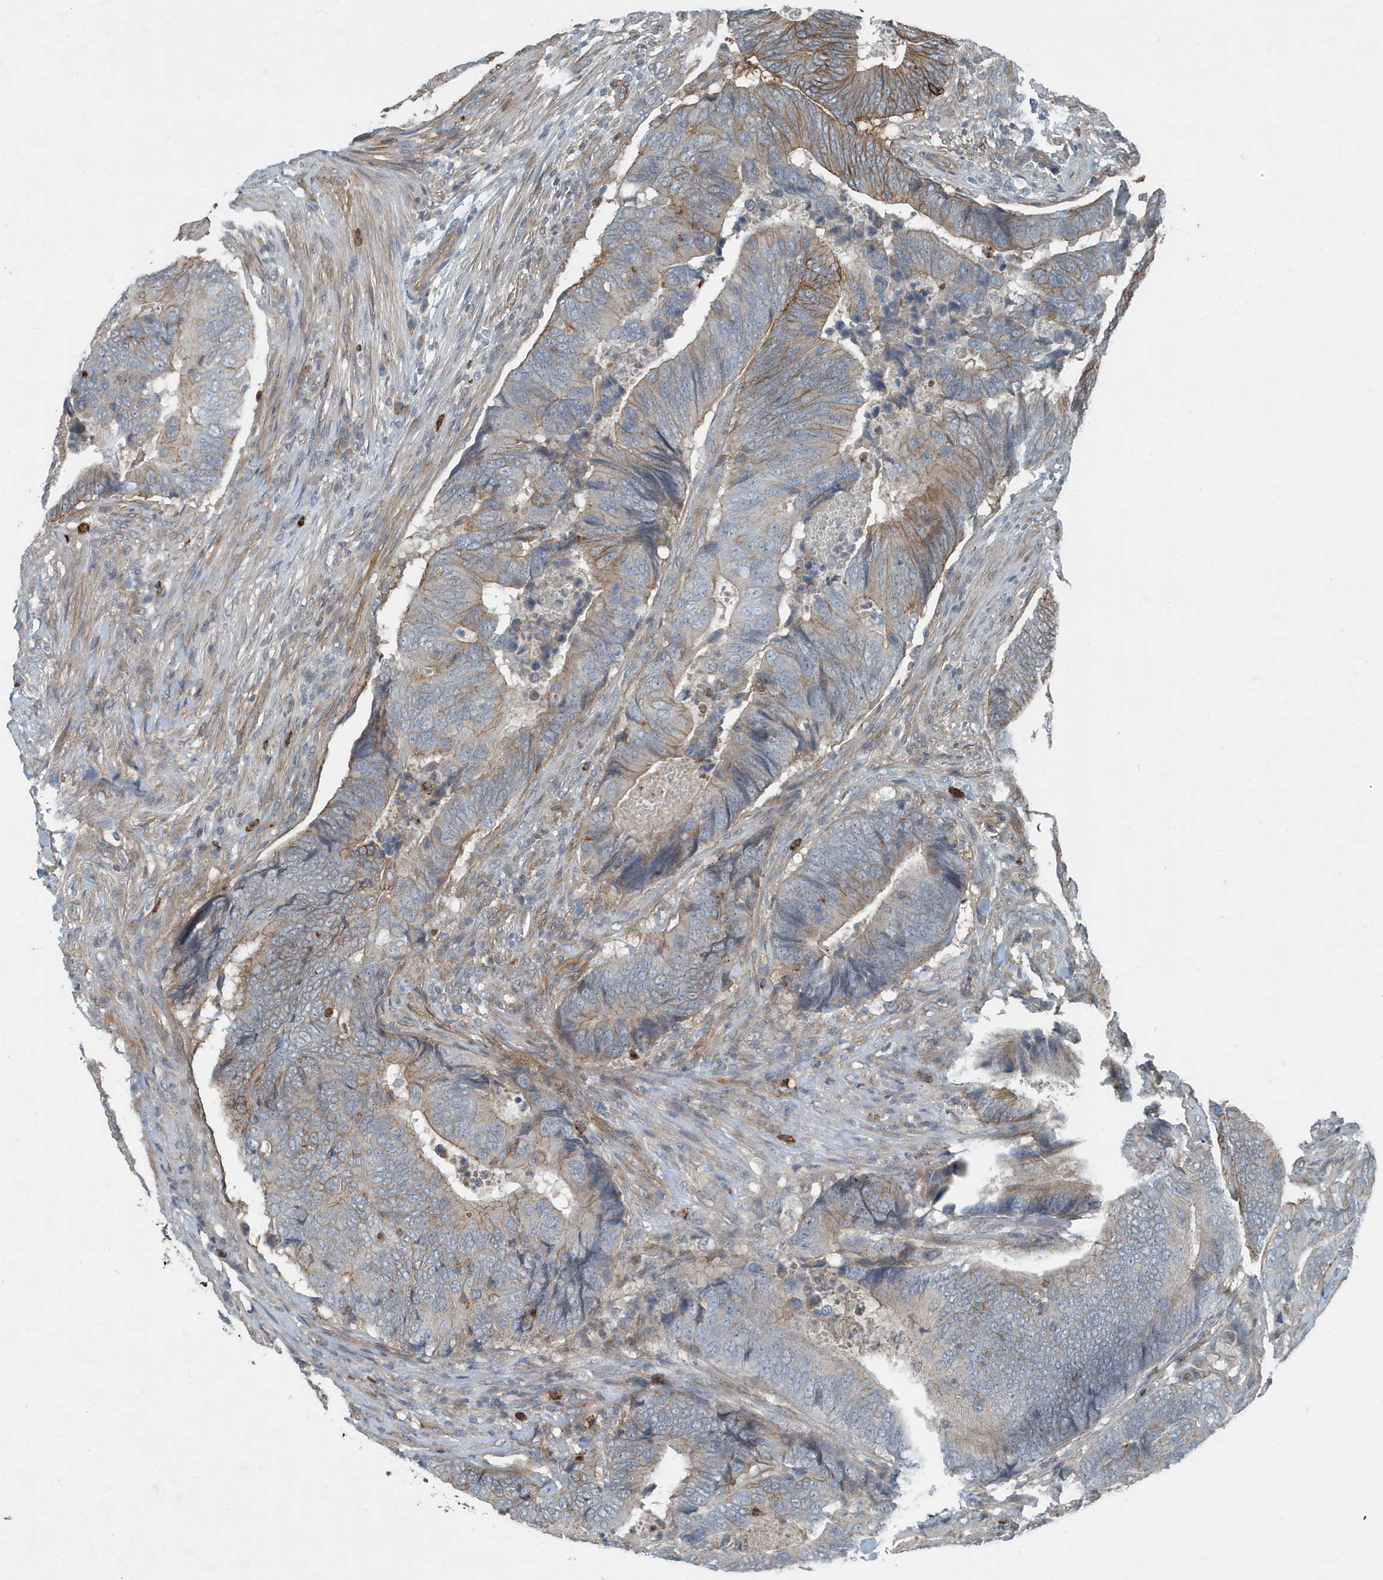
{"staining": {"intensity": "moderate", "quantity": "25%-75%", "location": "cytoplasmic/membranous"}, "tissue": "colorectal cancer", "cell_type": "Tumor cells", "image_type": "cancer", "snomed": [{"axis": "morphology", "description": "Normal tissue, NOS"}, {"axis": "morphology", "description": "Adenocarcinoma, NOS"}, {"axis": "topography", "description": "Colon"}], "caption": "The histopathology image displays staining of adenocarcinoma (colorectal), revealing moderate cytoplasmic/membranous protein staining (brown color) within tumor cells.", "gene": "DAPP1", "patient": {"sex": "male", "age": 56}}